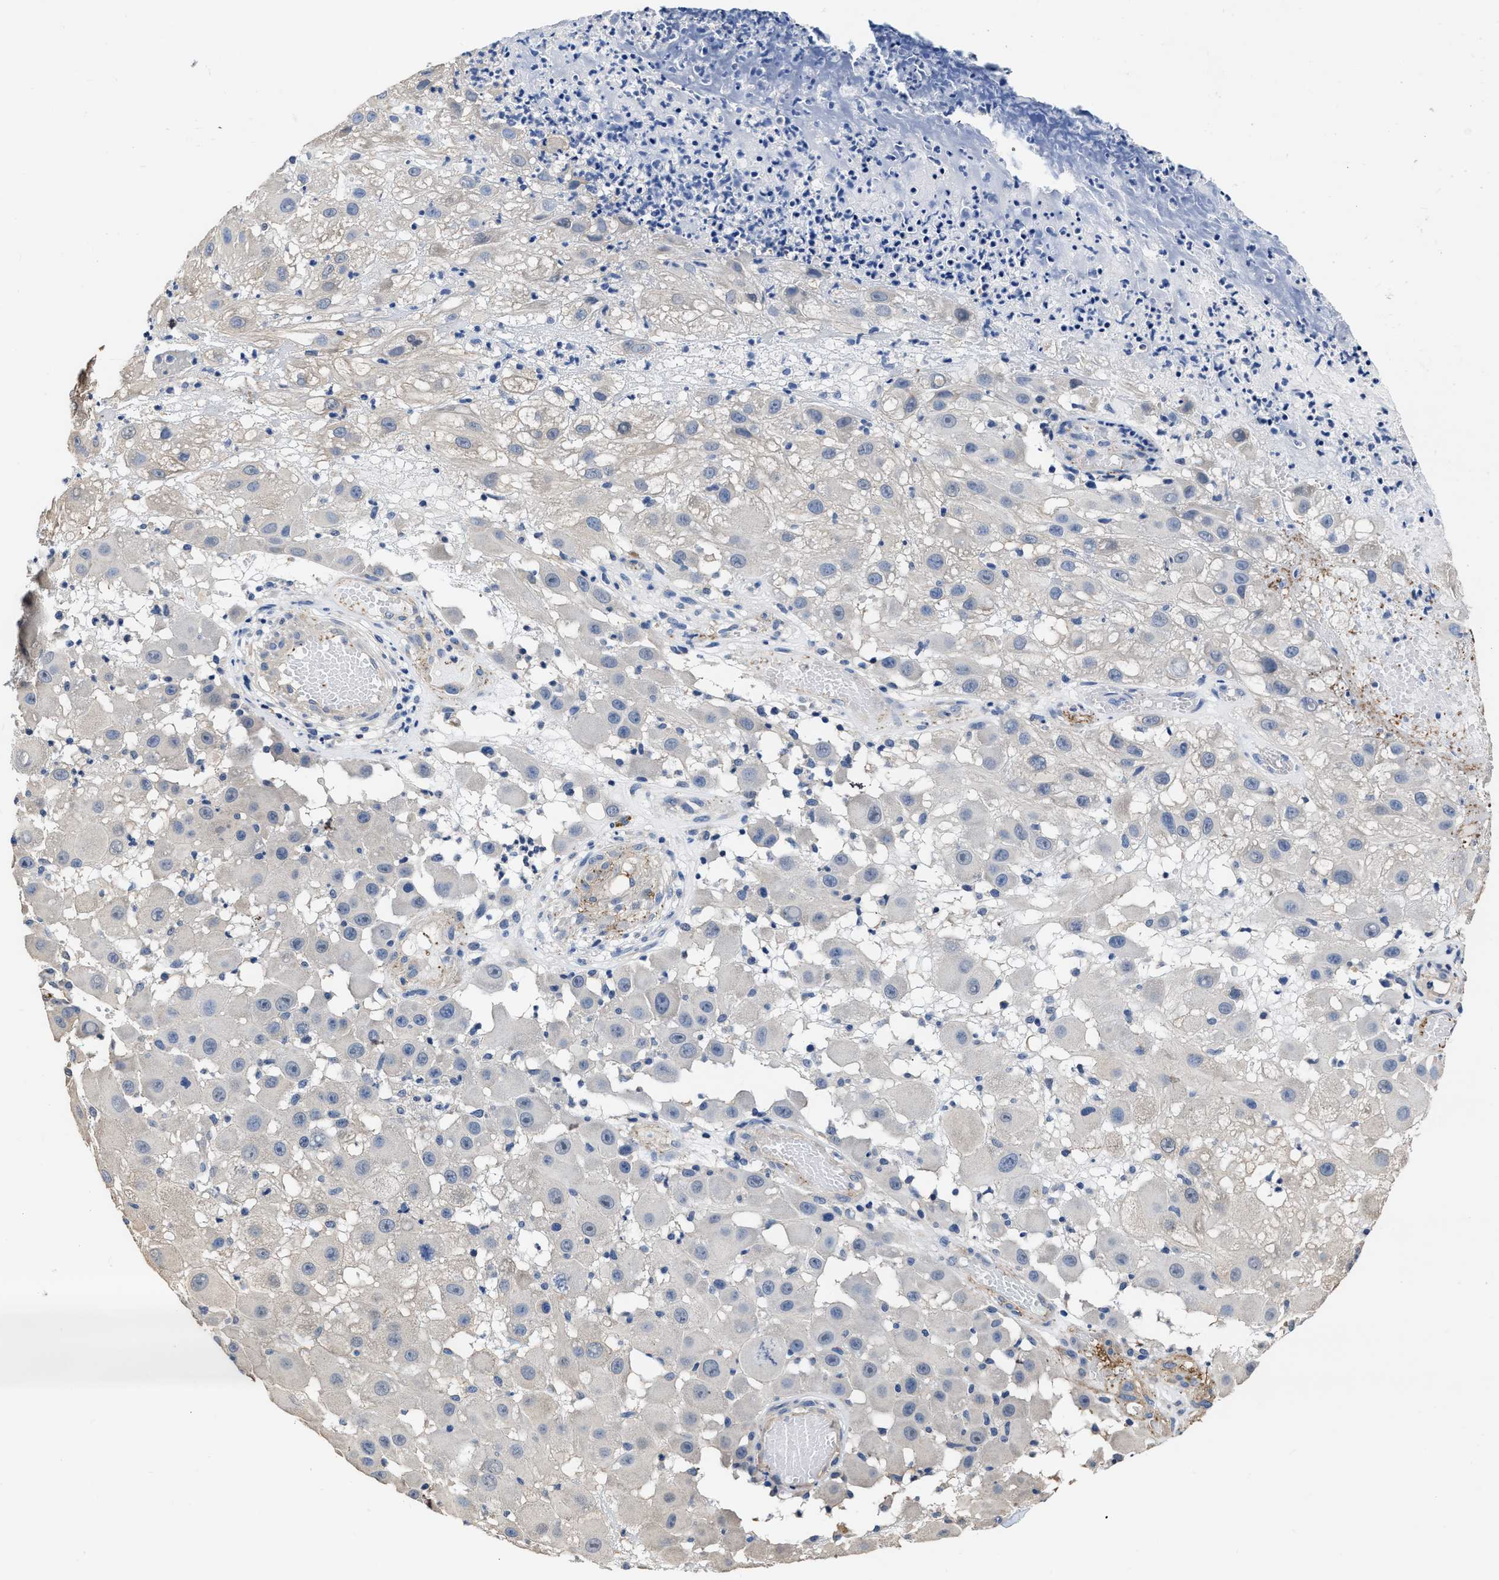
{"staining": {"intensity": "negative", "quantity": "none", "location": "none"}, "tissue": "melanoma", "cell_type": "Tumor cells", "image_type": "cancer", "snomed": [{"axis": "morphology", "description": "Malignant melanoma, NOS"}, {"axis": "topography", "description": "Skin"}], "caption": "Tumor cells are negative for brown protein staining in melanoma.", "gene": "C22orf42", "patient": {"sex": "female", "age": 81}}